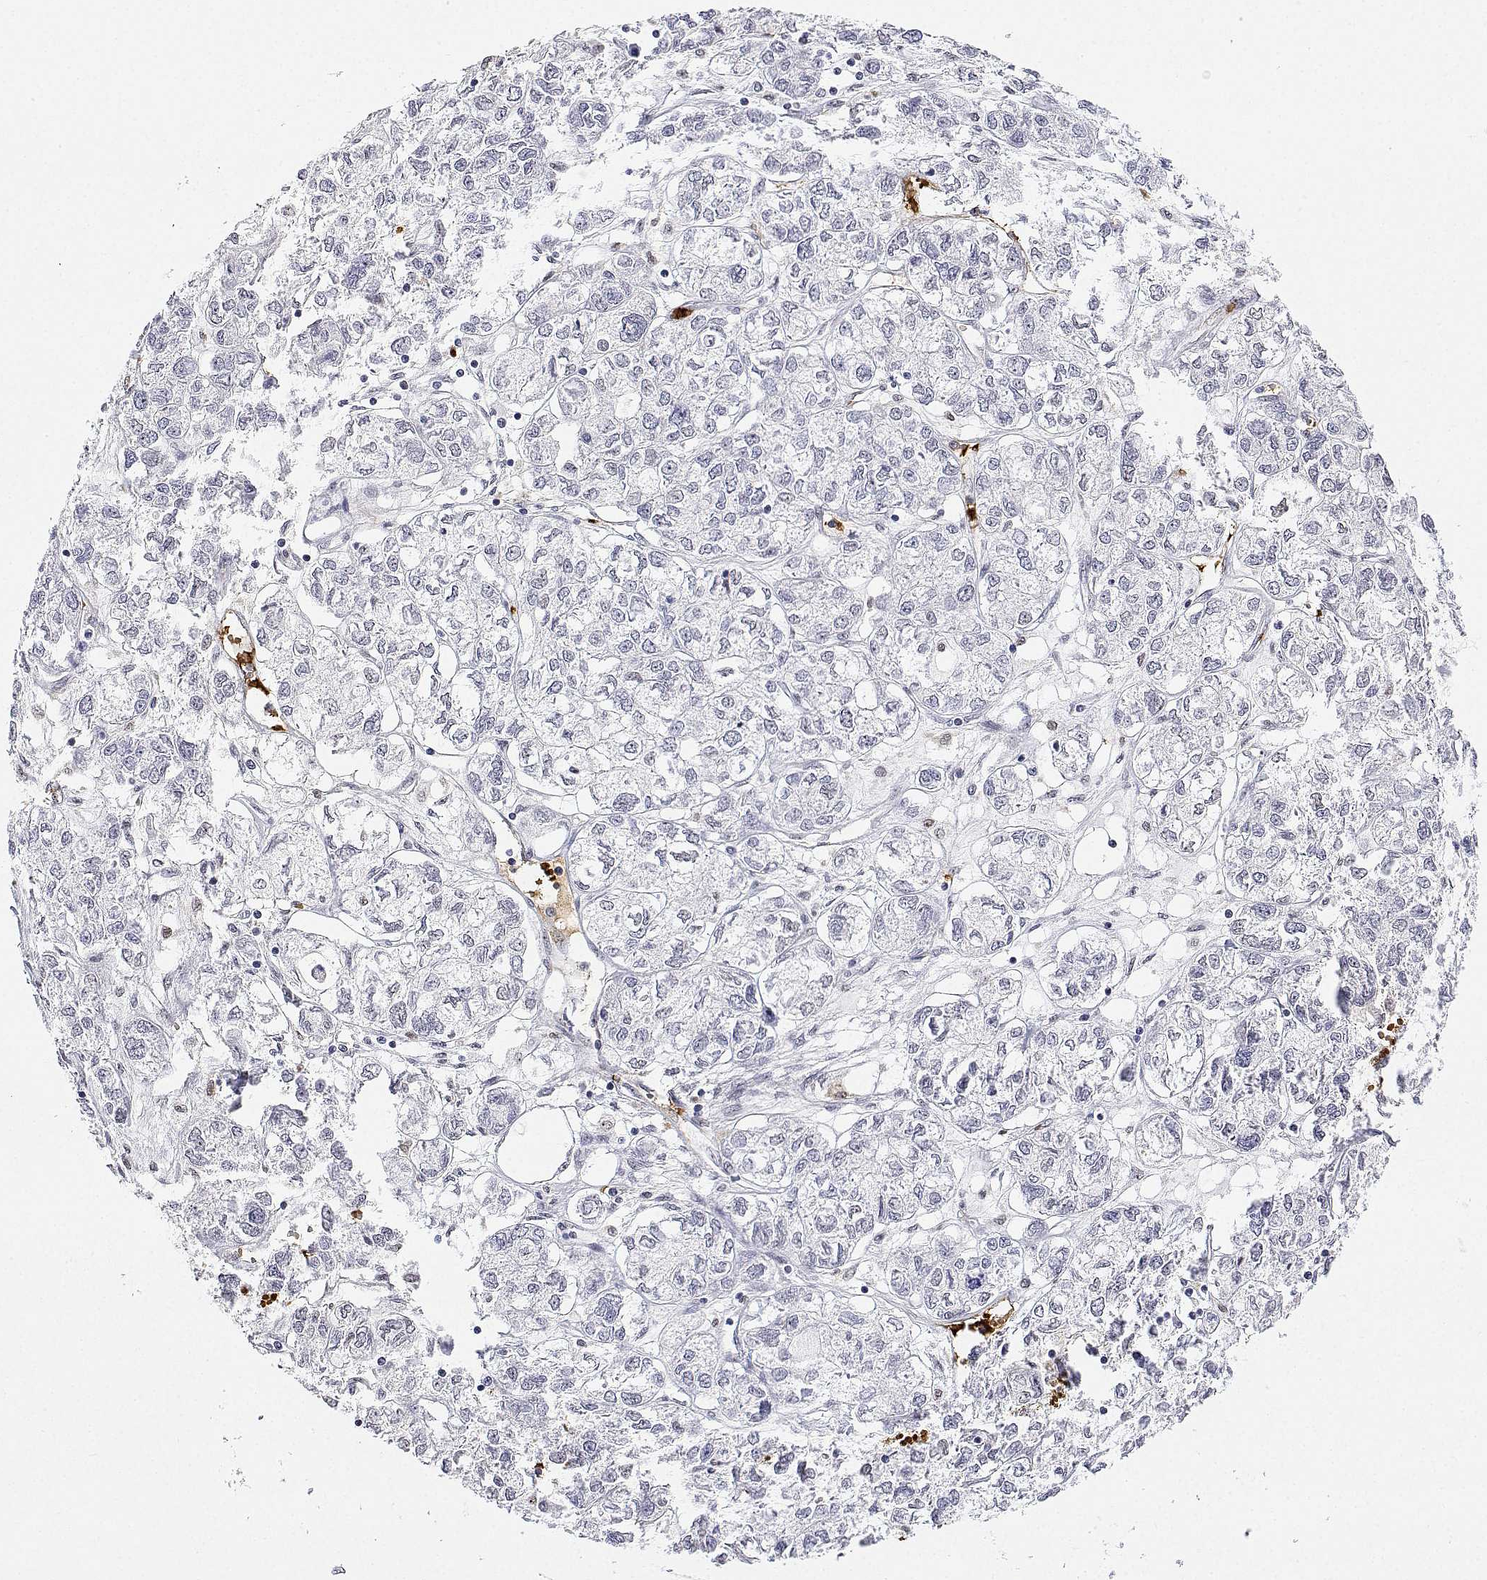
{"staining": {"intensity": "moderate", "quantity": "25%-75%", "location": "nuclear"}, "tissue": "ovarian cancer", "cell_type": "Tumor cells", "image_type": "cancer", "snomed": [{"axis": "morphology", "description": "Carcinoma, endometroid"}, {"axis": "topography", "description": "Ovary"}], "caption": "This histopathology image exhibits immunohistochemistry staining of ovarian cancer, with medium moderate nuclear staining in approximately 25%-75% of tumor cells.", "gene": "ADAR", "patient": {"sex": "female", "age": 64}}